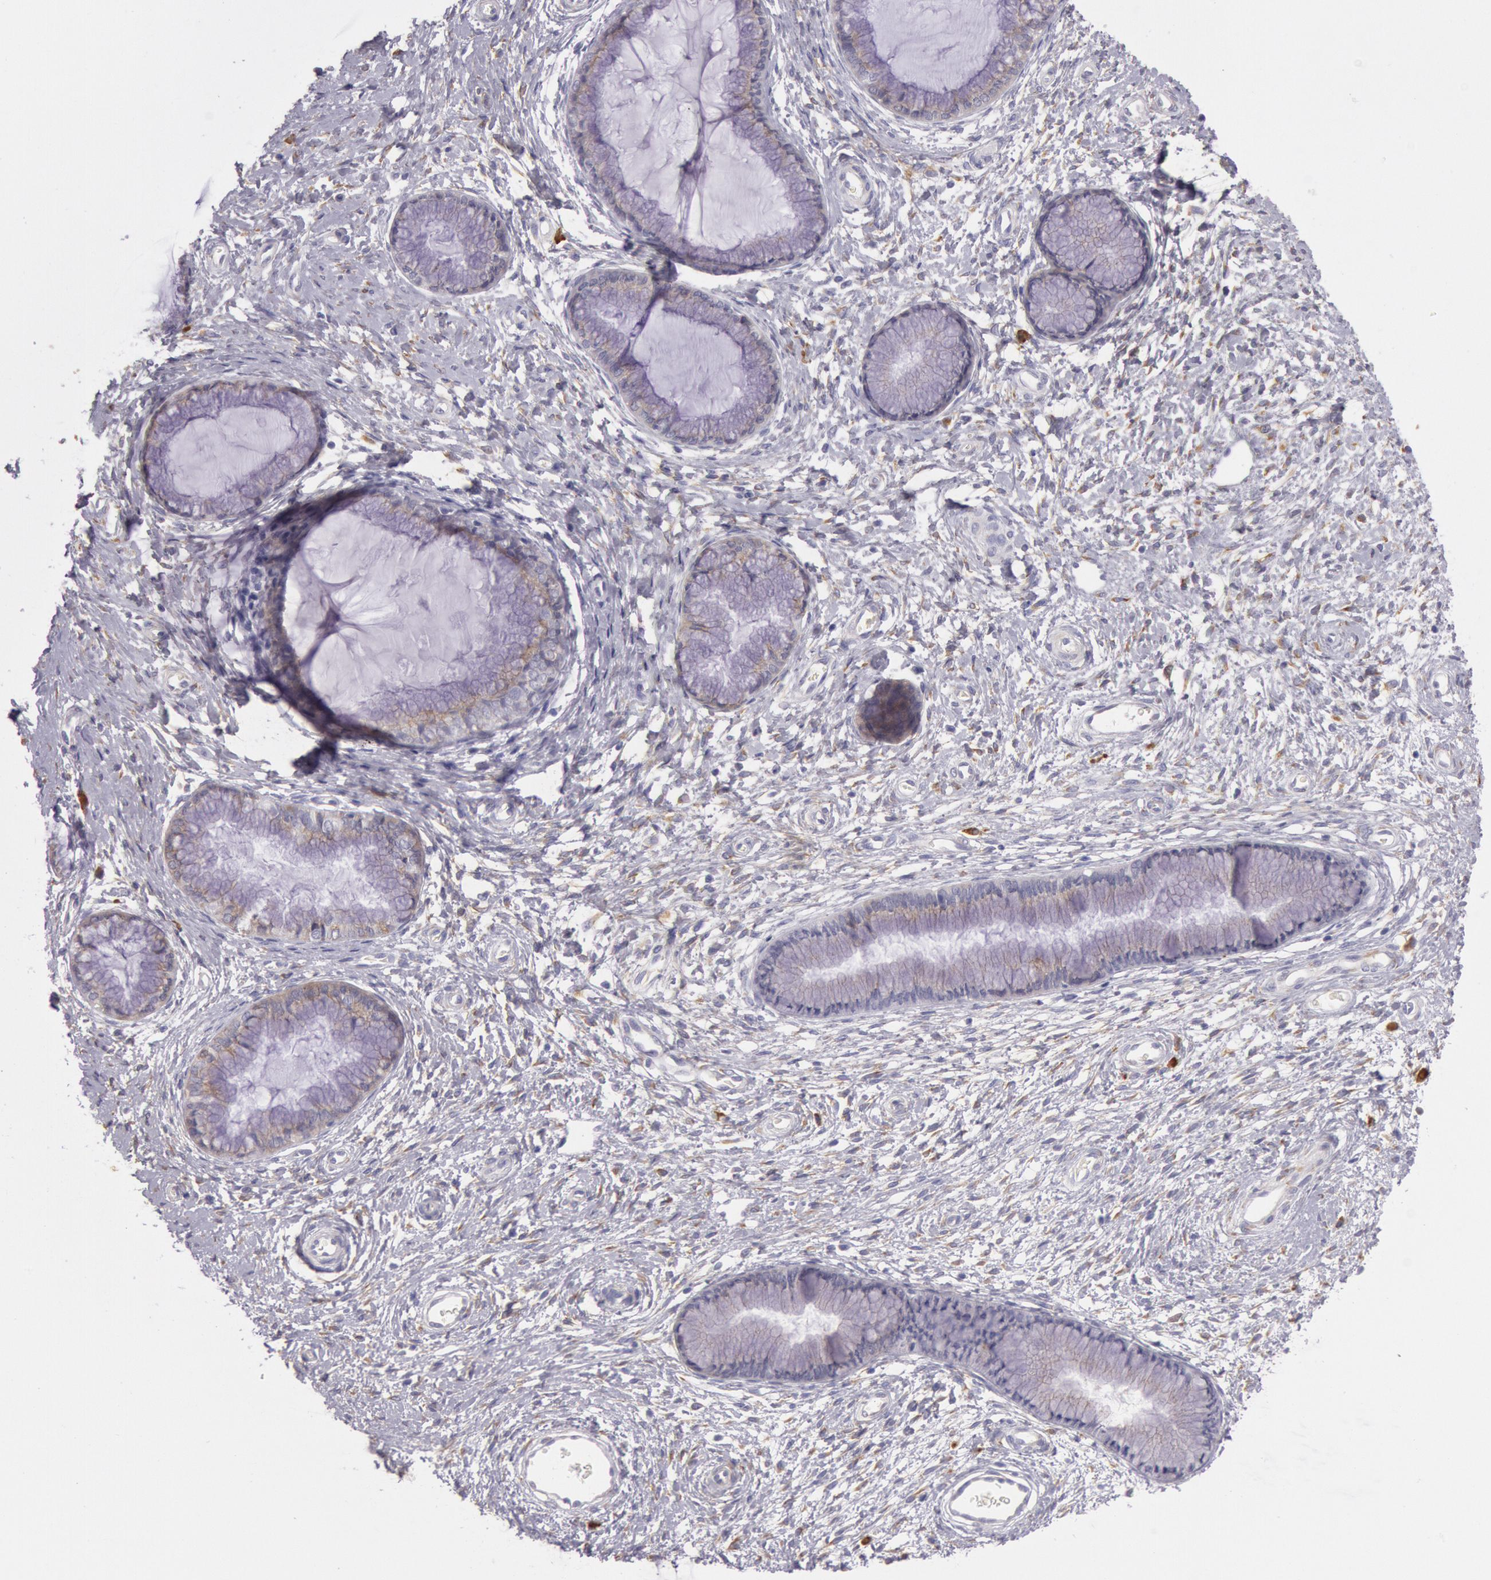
{"staining": {"intensity": "weak", "quantity": "25%-75%", "location": "cytoplasmic/membranous"}, "tissue": "cervix", "cell_type": "Glandular cells", "image_type": "normal", "snomed": [{"axis": "morphology", "description": "Normal tissue, NOS"}, {"axis": "topography", "description": "Cervix"}], "caption": "Cervix stained with a brown dye displays weak cytoplasmic/membranous positive positivity in approximately 25%-75% of glandular cells.", "gene": "CIDEB", "patient": {"sex": "female", "age": 27}}